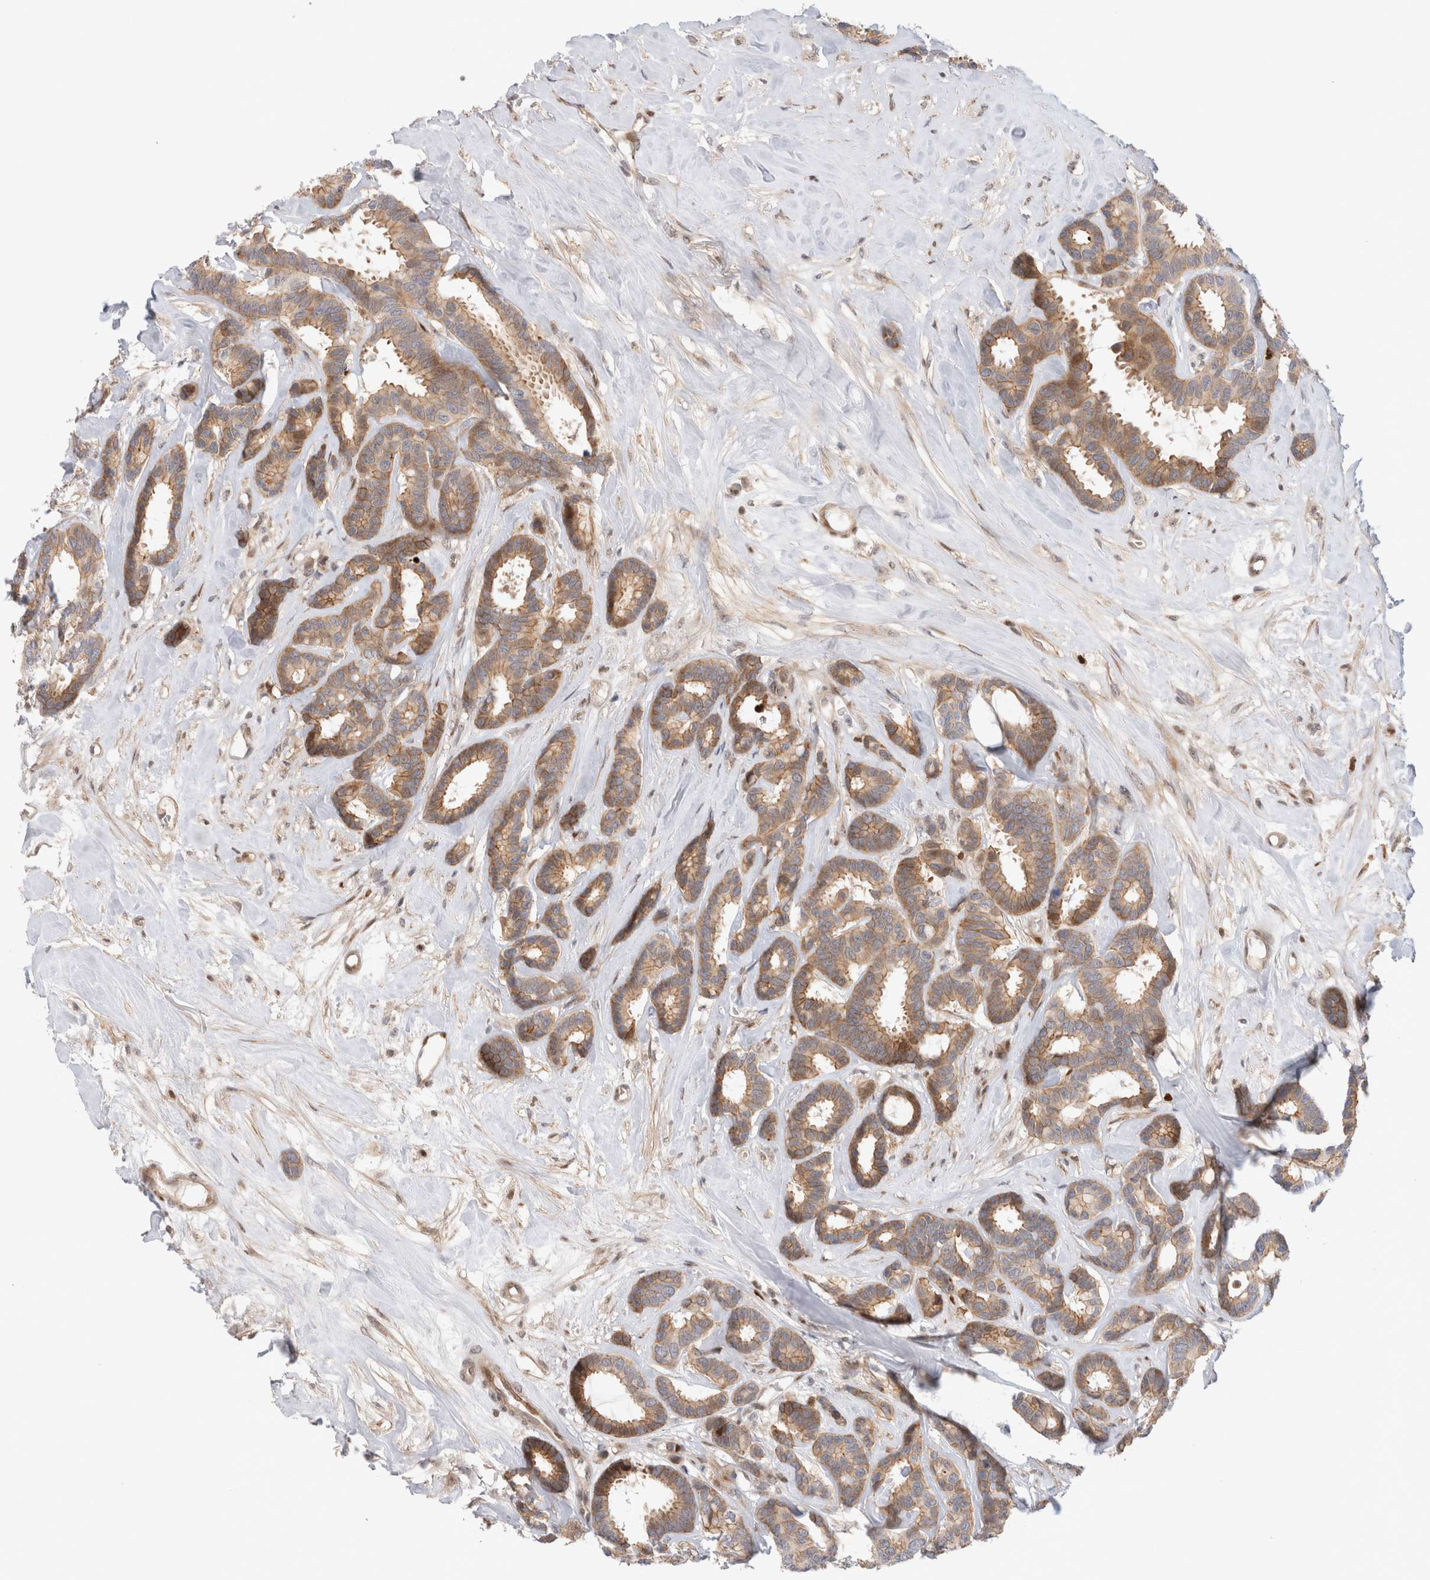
{"staining": {"intensity": "weak", "quantity": ">75%", "location": "cytoplasmic/membranous"}, "tissue": "breast cancer", "cell_type": "Tumor cells", "image_type": "cancer", "snomed": [{"axis": "morphology", "description": "Duct carcinoma"}, {"axis": "topography", "description": "Breast"}], "caption": "Immunohistochemistry (IHC) (DAB (3,3'-diaminobenzidine)) staining of human breast cancer (invasive ductal carcinoma) reveals weak cytoplasmic/membranous protein expression in about >75% of tumor cells.", "gene": "TCF4", "patient": {"sex": "female", "age": 87}}